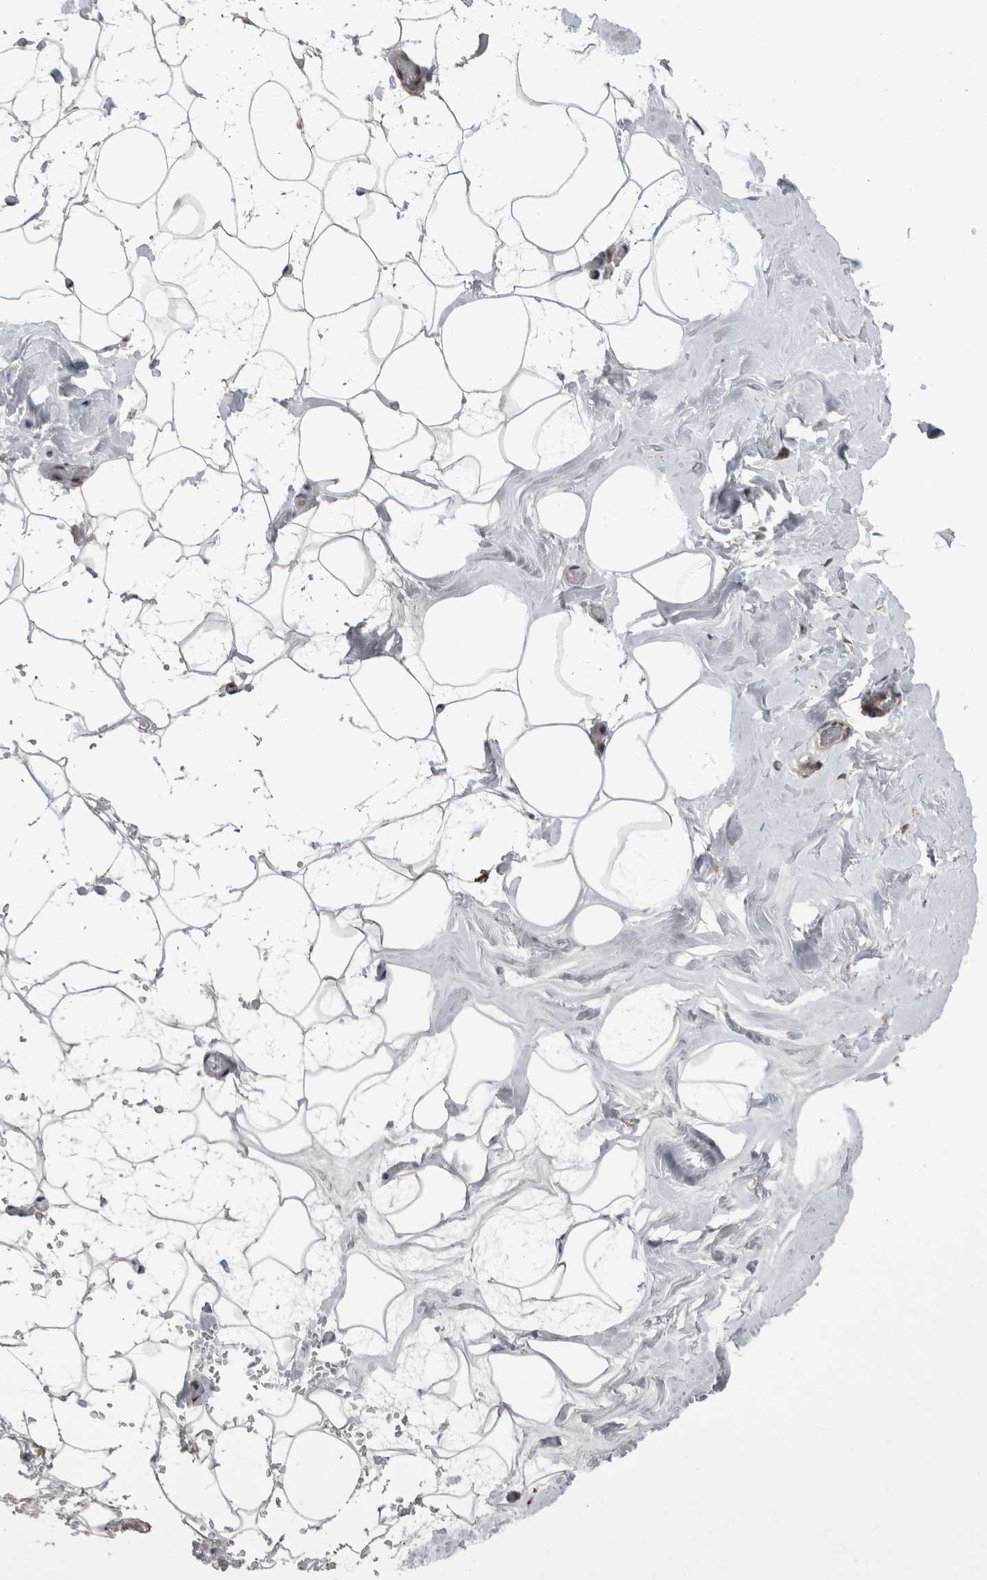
{"staining": {"intensity": "weak", "quantity": "25%-75%", "location": "cytoplasmic/membranous,nuclear"}, "tissue": "adipose tissue", "cell_type": "Adipocytes", "image_type": "normal", "snomed": [{"axis": "morphology", "description": "Normal tissue, NOS"}, {"axis": "morphology", "description": "Fibrosis, NOS"}, {"axis": "topography", "description": "Breast"}, {"axis": "topography", "description": "Adipose tissue"}], "caption": "Protein staining by immunohistochemistry (IHC) shows weak cytoplasmic/membranous,nuclear staining in approximately 25%-75% of adipocytes in benign adipose tissue.", "gene": "MTBP", "patient": {"sex": "female", "age": 39}}